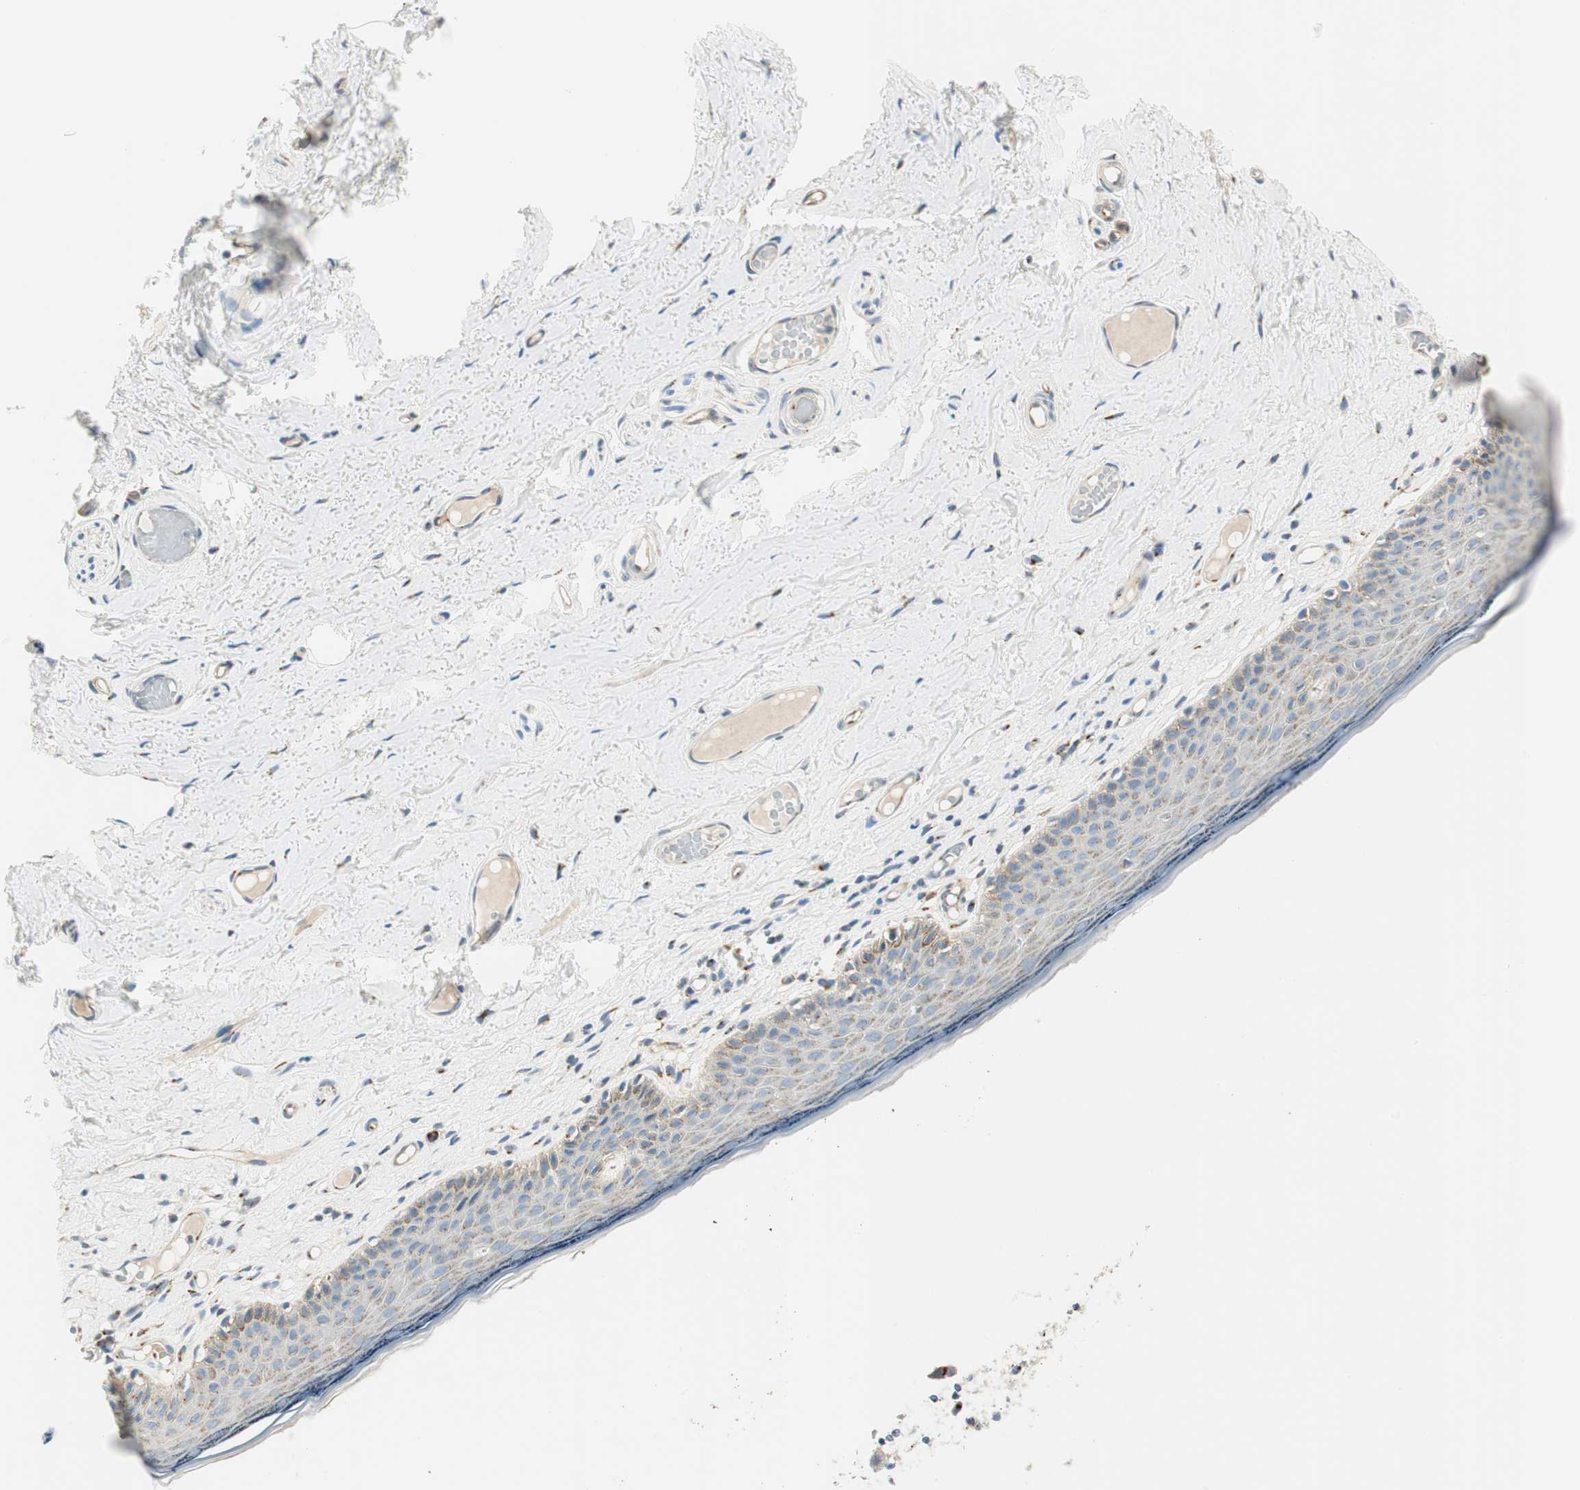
{"staining": {"intensity": "weak", "quantity": ">75%", "location": "cytoplasmic/membranous"}, "tissue": "skin", "cell_type": "Epidermal cells", "image_type": "normal", "snomed": [{"axis": "morphology", "description": "Normal tissue, NOS"}, {"axis": "topography", "description": "Vulva"}], "caption": "Immunohistochemistry (IHC) (DAB) staining of unremarkable skin demonstrates weak cytoplasmic/membranous protein expression in about >75% of epidermal cells. The protein is stained brown, and the nuclei are stained in blue (DAB (3,3'-diaminobenzidine) IHC with brightfield microscopy, high magnification).", "gene": "TMF1", "patient": {"sex": "female", "age": 54}}